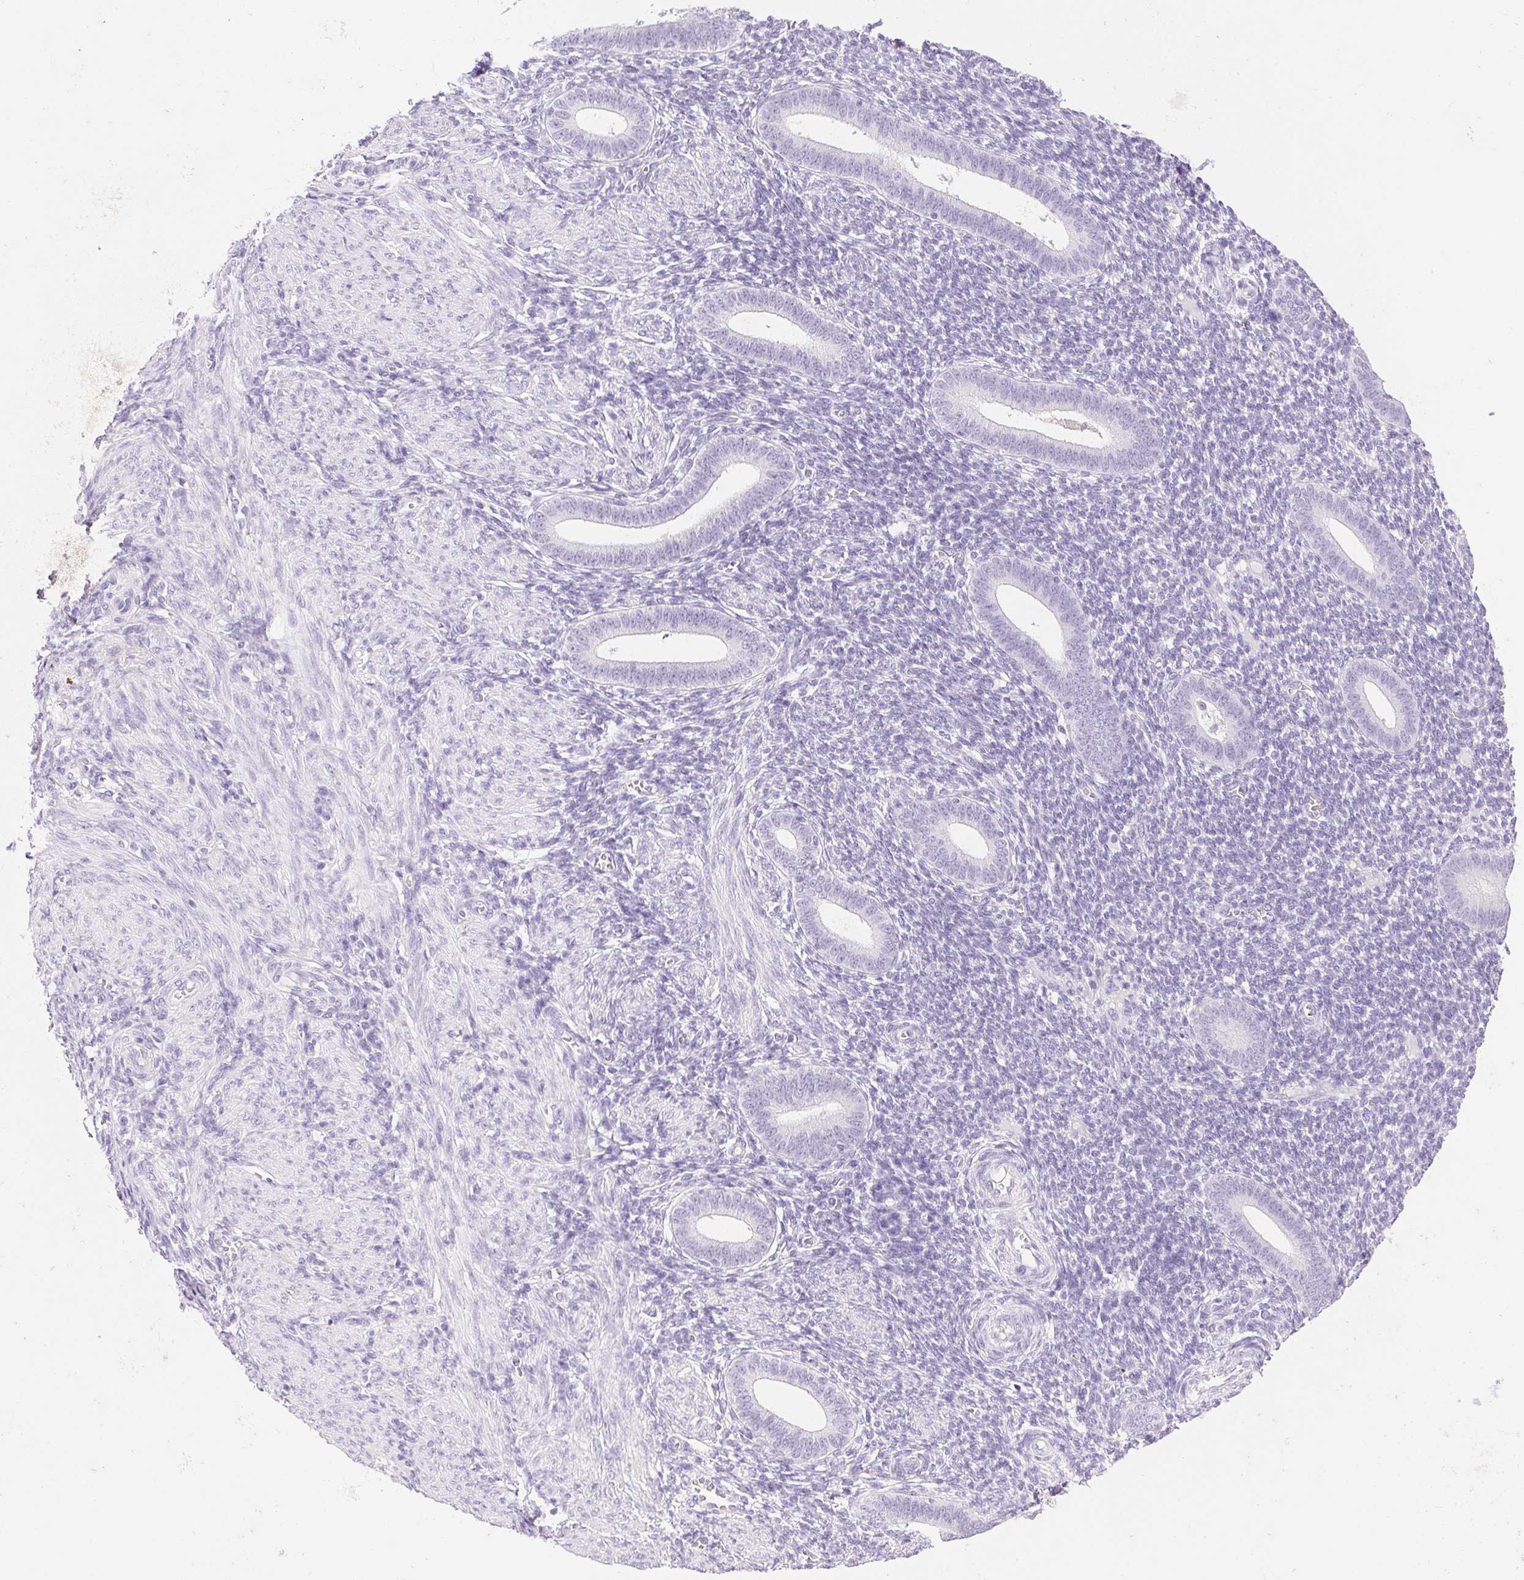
{"staining": {"intensity": "negative", "quantity": "none", "location": "none"}, "tissue": "endometrium", "cell_type": "Cells in endometrial stroma", "image_type": "normal", "snomed": [{"axis": "morphology", "description": "Normal tissue, NOS"}, {"axis": "topography", "description": "Endometrium"}], "caption": "Micrograph shows no significant protein positivity in cells in endometrial stroma of normal endometrium. (DAB immunohistochemistry with hematoxylin counter stain).", "gene": "ASGR2", "patient": {"sex": "female", "age": 25}}